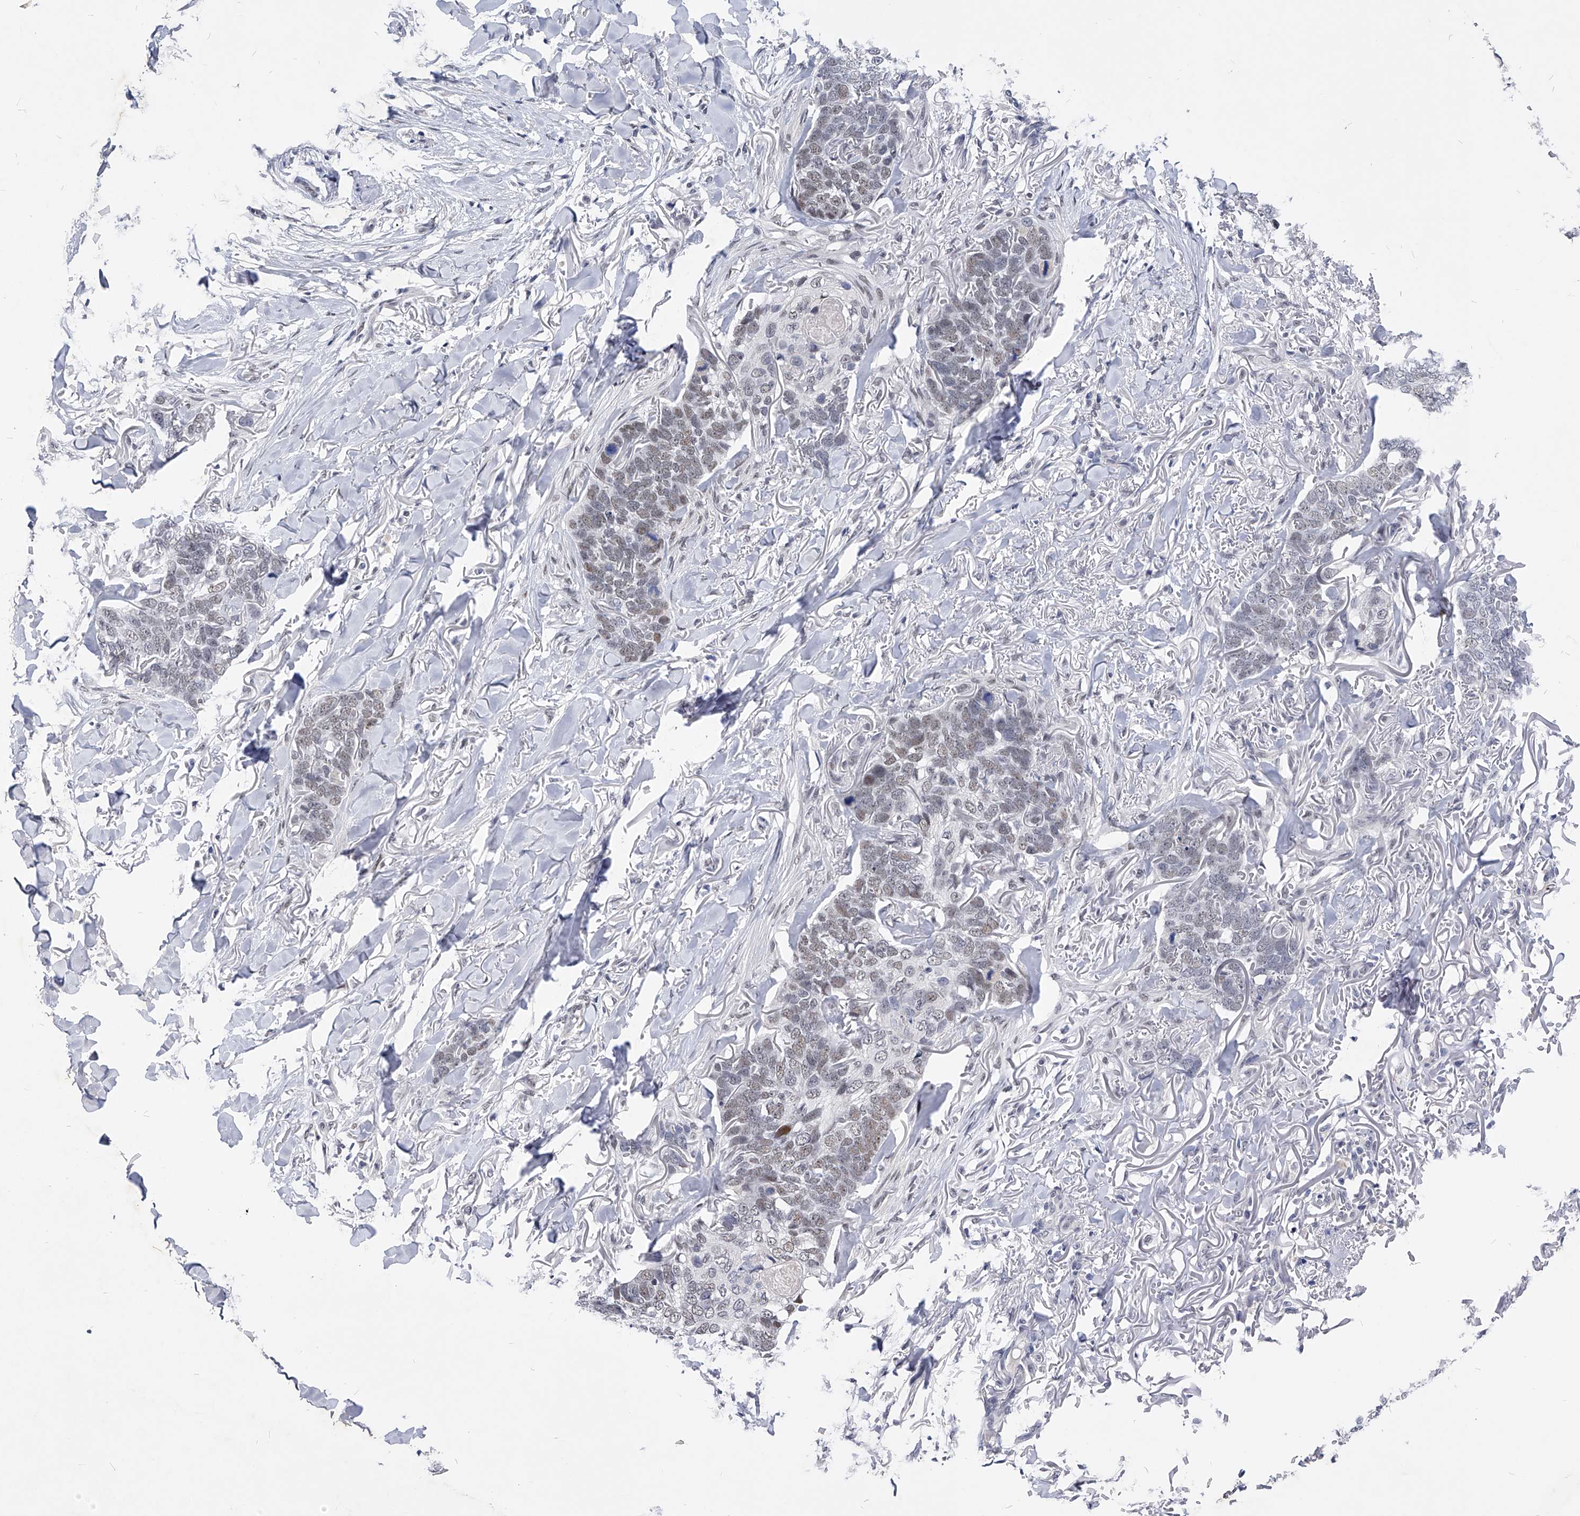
{"staining": {"intensity": "weak", "quantity": "25%-75%", "location": "nuclear"}, "tissue": "skin cancer", "cell_type": "Tumor cells", "image_type": "cancer", "snomed": [{"axis": "morphology", "description": "Normal tissue, NOS"}, {"axis": "morphology", "description": "Basal cell carcinoma"}, {"axis": "topography", "description": "Skin"}], "caption": "Immunohistochemical staining of human skin basal cell carcinoma demonstrates weak nuclear protein positivity in approximately 25%-75% of tumor cells.", "gene": "TESK2", "patient": {"sex": "male", "age": 77}}